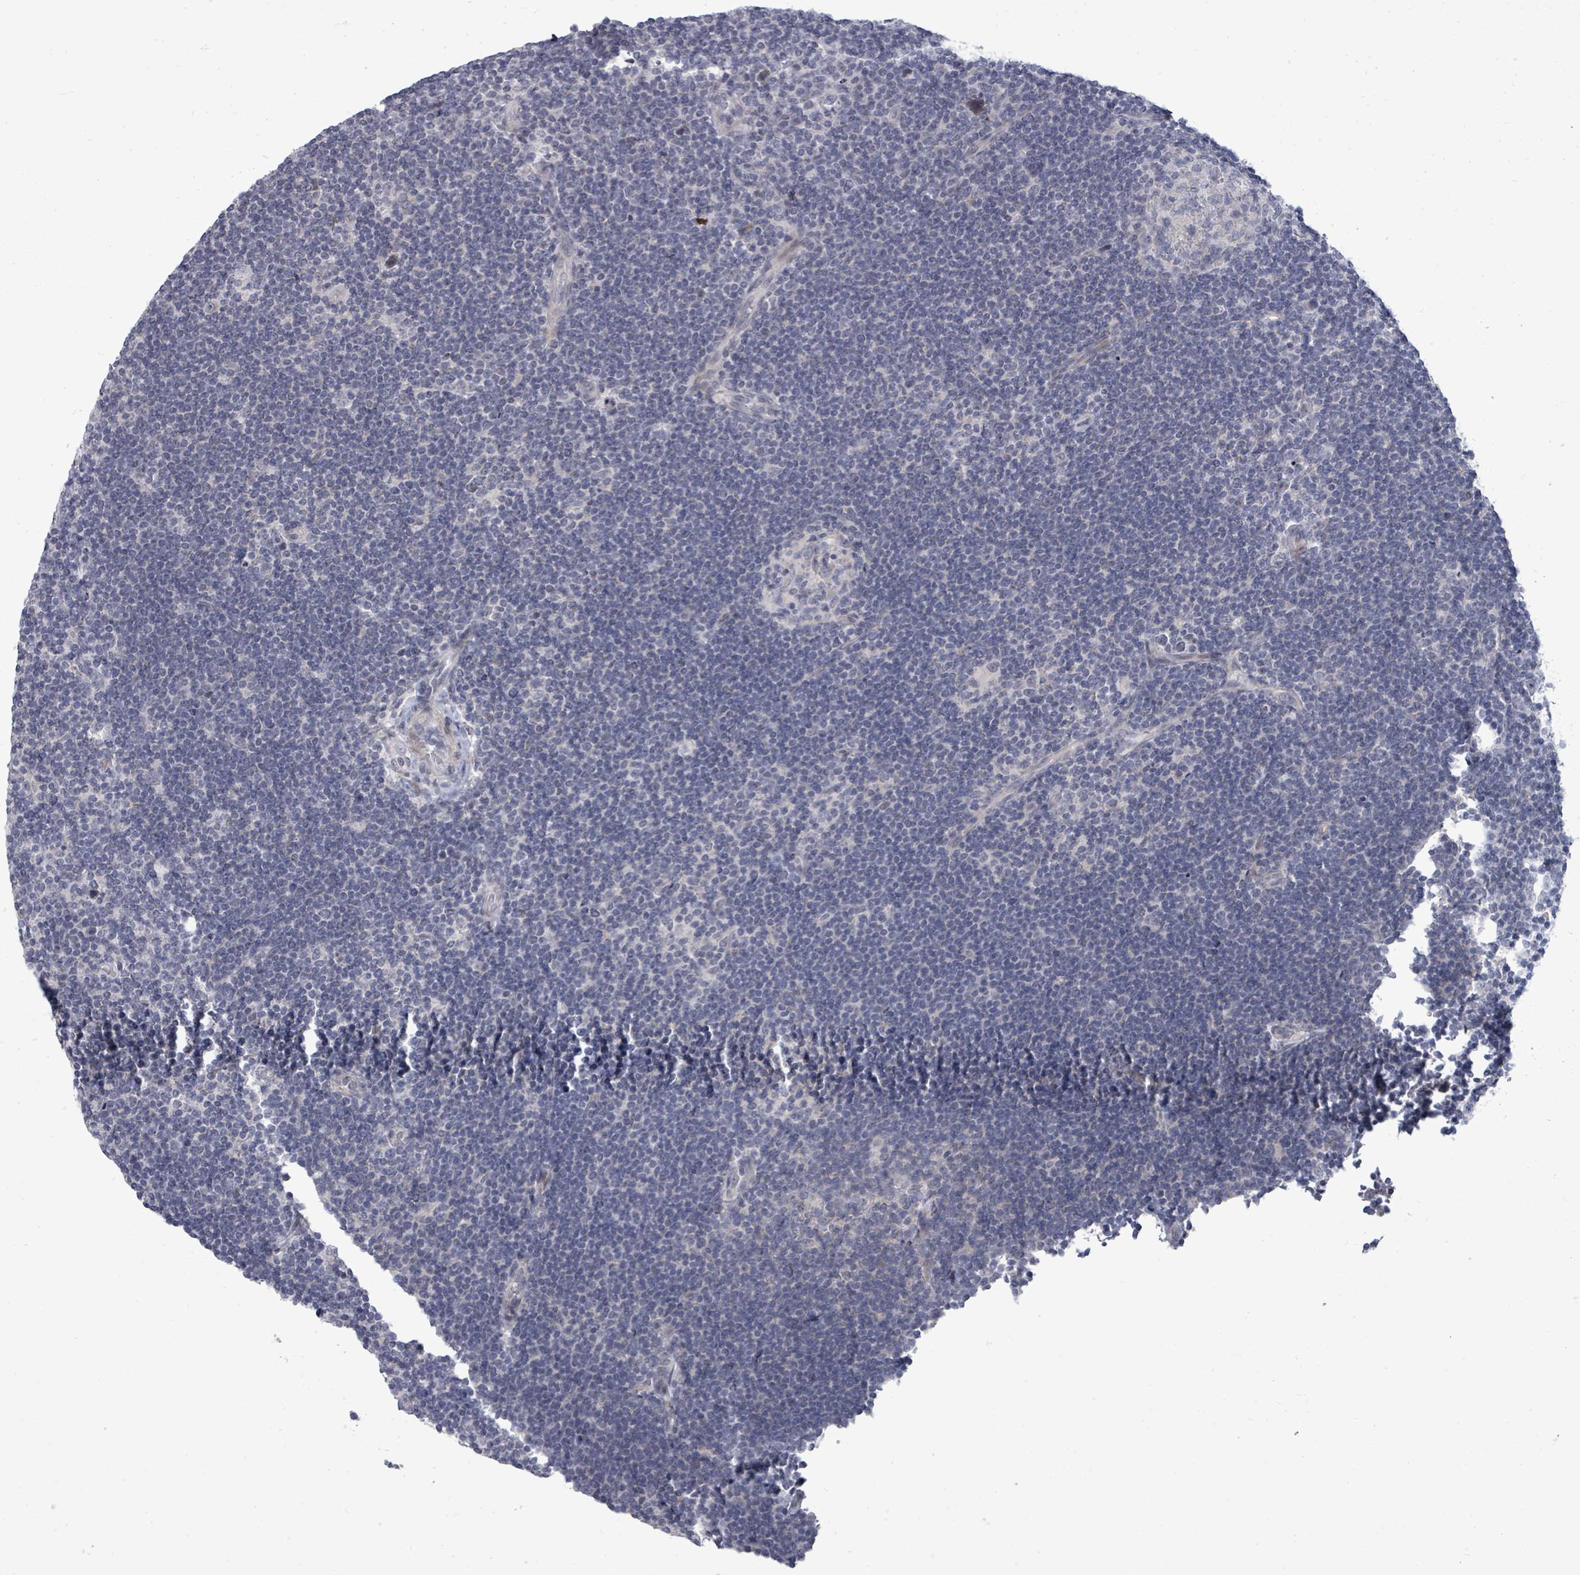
{"staining": {"intensity": "negative", "quantity": "none", "location": "none"}, "tissue": "lymphoma", "cell_type": "Tumor cells", "image_type": "cancer", "snomed": [{"axis": "morphology", "description": "Hodgkin's disease, NOS"}, {"axis": "topography", "description": "Lymph node"}], "caption": "IHC micrograph of neoplastic tissue: human Hodgkin's disease stained with DAB reveals no significant protein expression in tumor cells.", "gene": "PTPN20", "patient": {"sex": "female", "age": 57}}